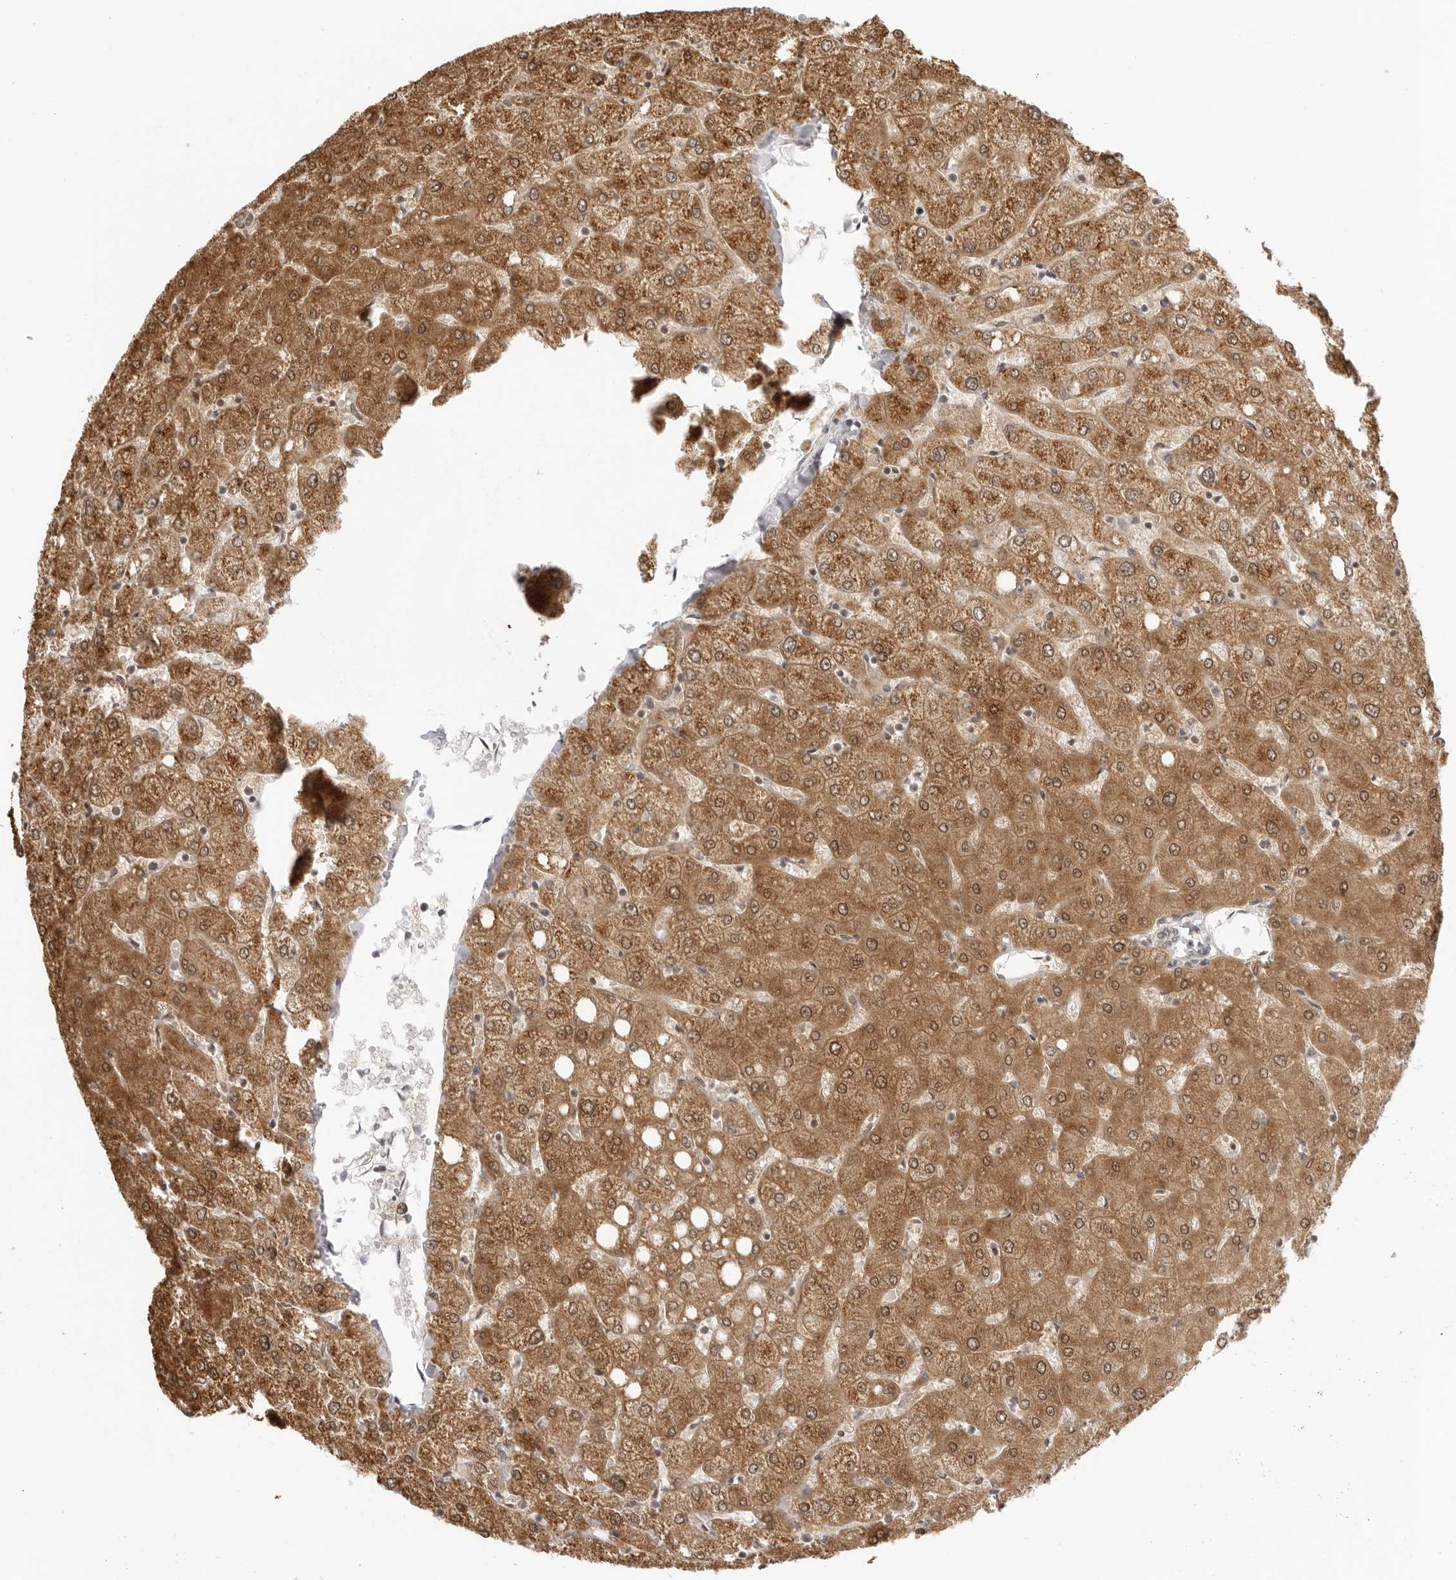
{"staining": {"intensity": "negative", "quantity": "none", "location": "none"}, "tissue": "liver", "cell_type": "Cholangiocytes", "image_type": "normal", "snomed": [{"axis": "morphology", "description": "Normal tissue, NOS"}, {"axis": "topography", "description": "Liver"}], "caption": "Immunohistochemical staining of unremarkable liver demonstrates no significant expression in cholangiocytes.", "gene": "FDPS", "patient": {"sex": "female", "age": 54}}